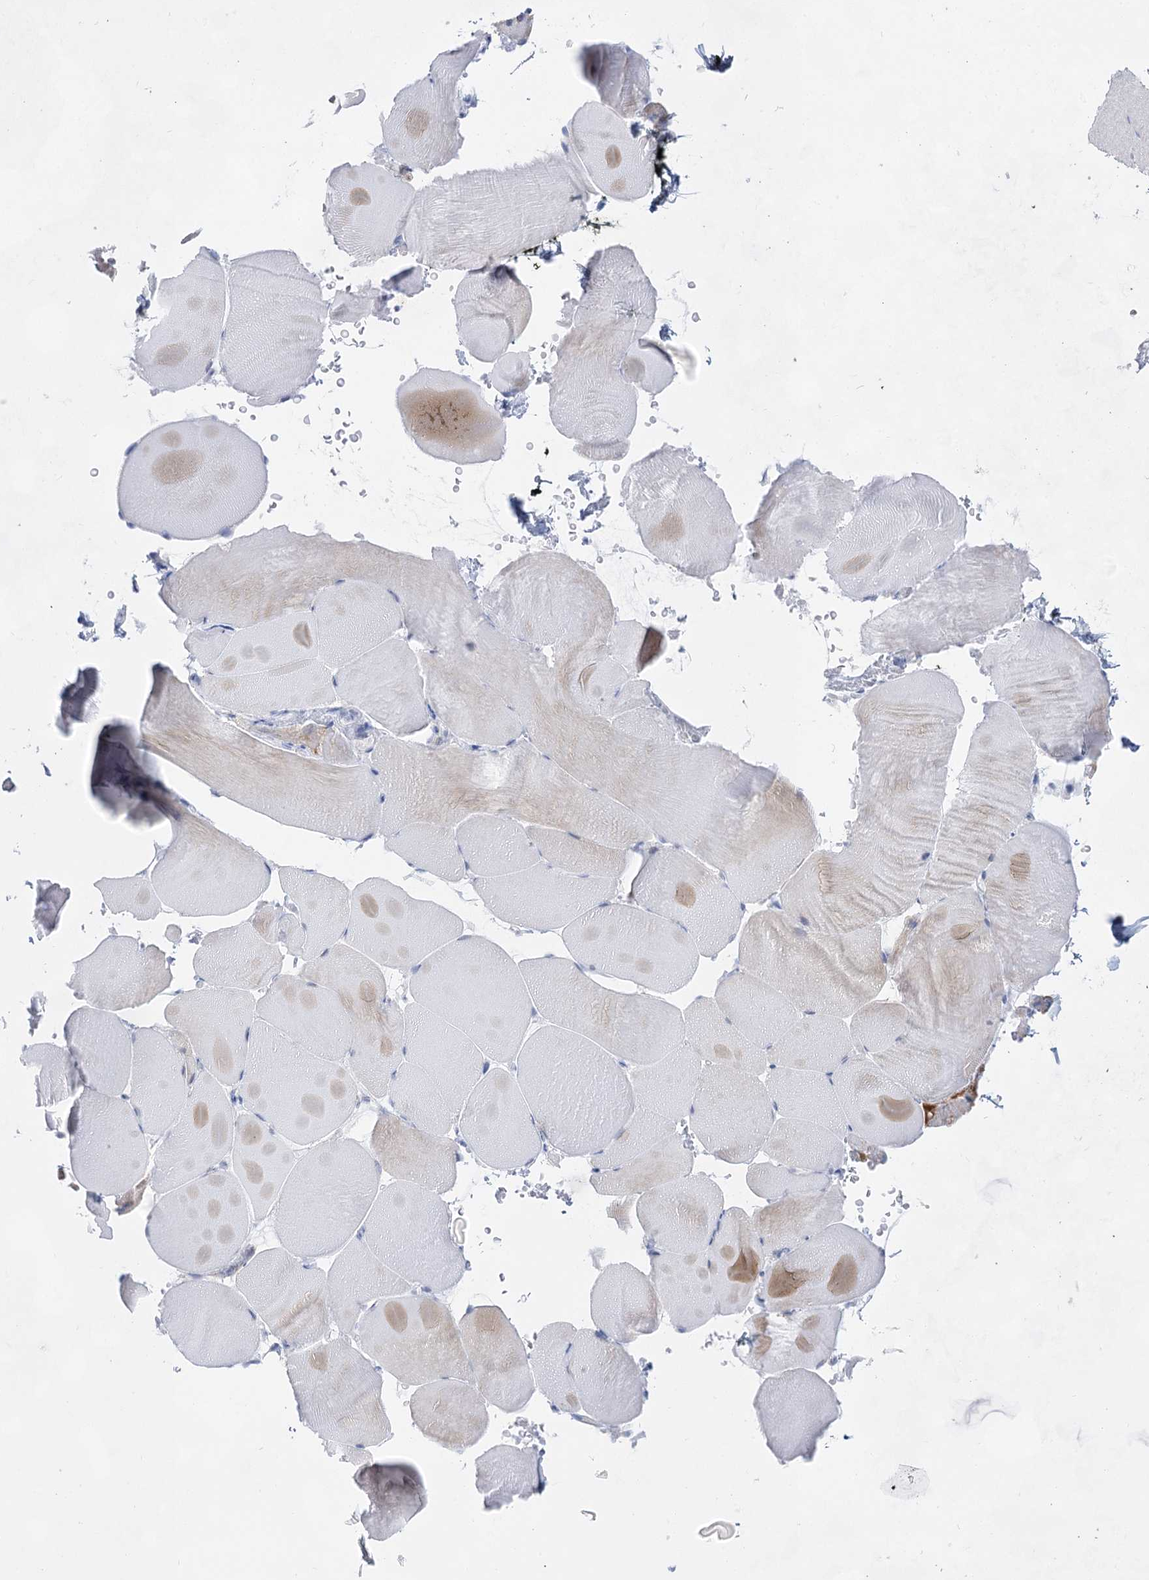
{"staining": {"intensity": "weak", "quantity": "<25%", "location": "cytoplasmic/membranous"}, "tissue": "skeletal muscle", "cell_type": "Myocytes", "image_type": "normal", "snomed": [{"axis": "morphology", "description": "Normal tissue, NOS"}, {"axis": "topography", "description": "Skeletal muscle"}, {"axis": "topography", "description": "Parathyroid gland"}], "caption": "DAB (3,3'-diaminobenzidine) immunohistochemical staining of benign human skeletal muscle exhibits no significant positivity in myocytes.", "gene": "BPHL", "patient": {"sex": "female", "age": 37}}